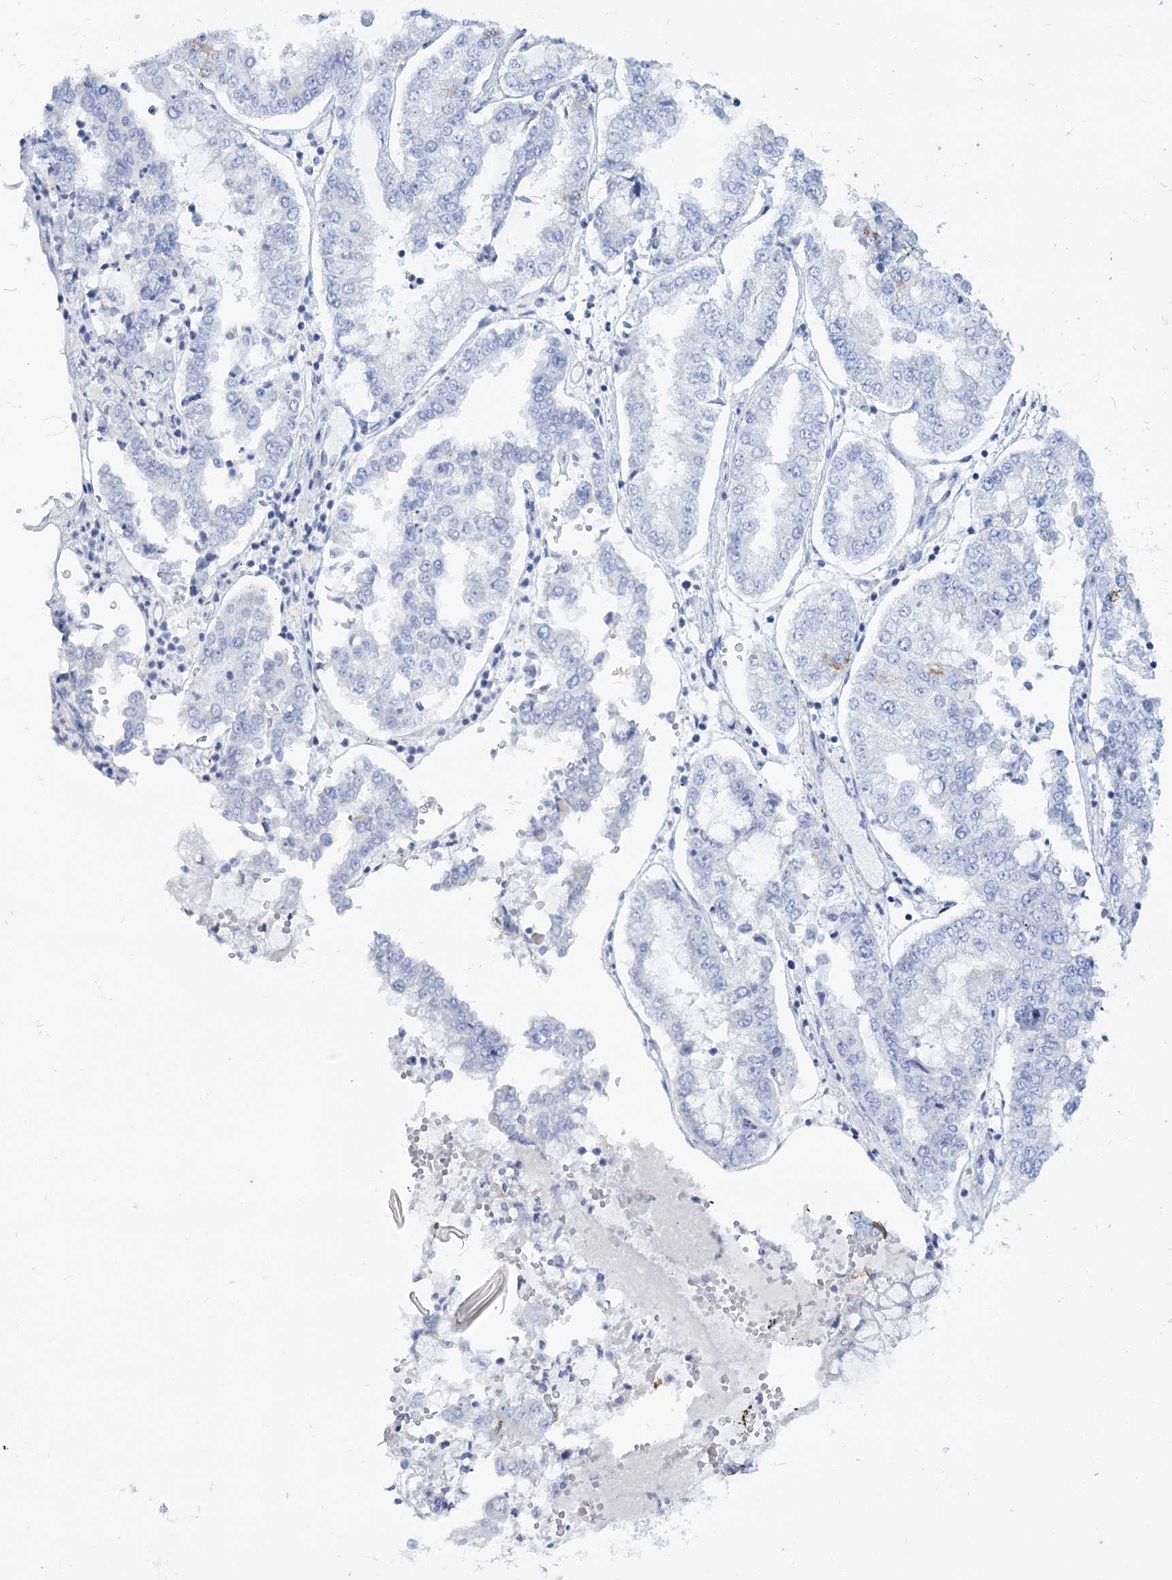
{"staining": {"intensity": "negative", "quantity": "none", "location": "none"}, "tissue": "stomach cancer", "cell_type": "Tumor cells", "image_type": "cancer", "snomed": [{"axis": "morphology", "description": "Adenocarcinoma, NOS"}, {"axis": "topography", "description": "Stomach"}], "caption": "Immunohistochemistry micrograph of human stomach adenocarcinoma stained for a protein (brown), which displays no staining in tumor cells.", "gene": "RNF186", "patient": {"sex": "male", "age": 76}}